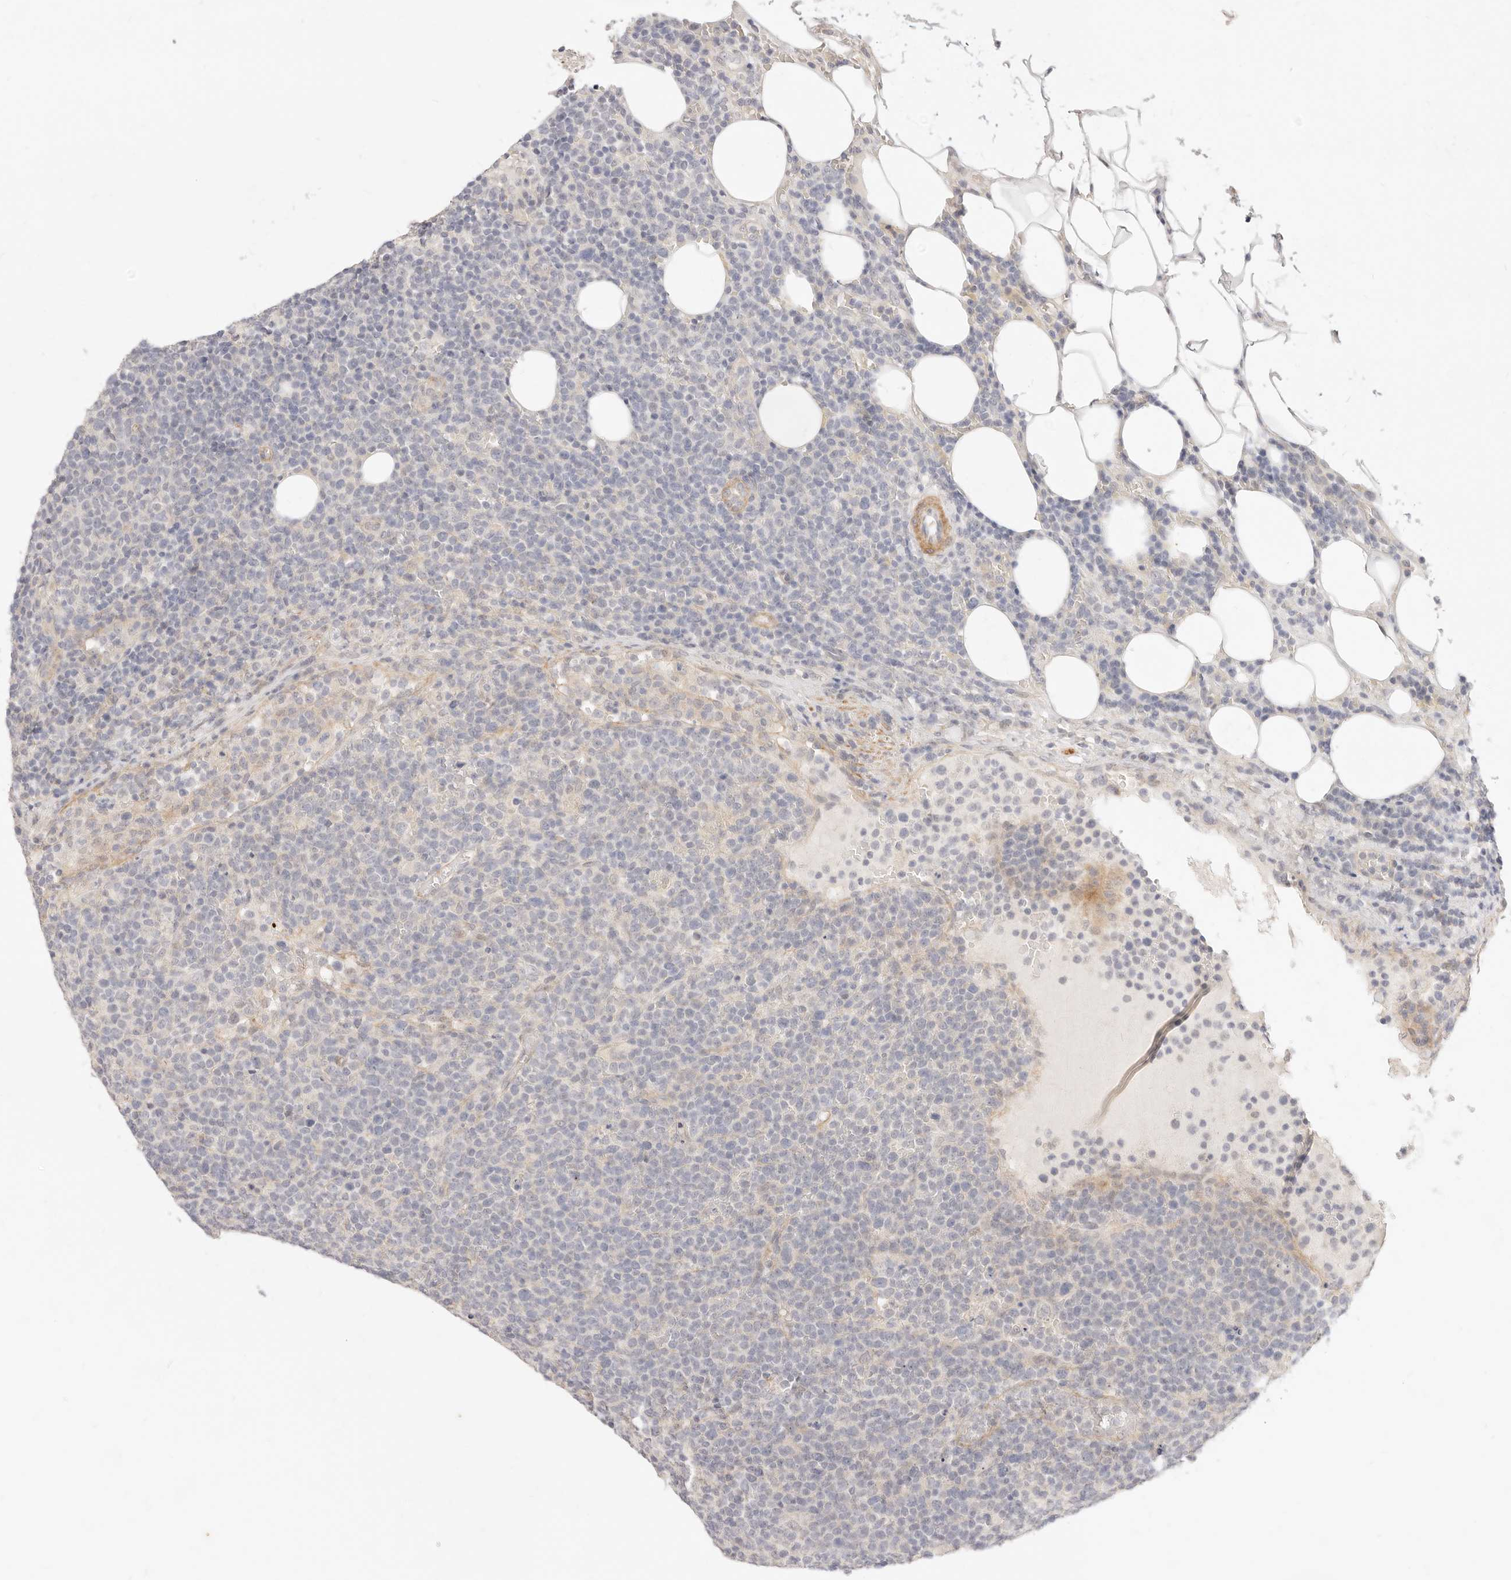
{"staining": {"intensity": "negative", "quantity": "none", "location": "none"}, "tissue": "lymphoma", "cell_type": "Tumor cells", "image_type": "cancer", "snomed": [{"axis": "morphology", "description": "Malignant lymphoma, non-Hodgkin's type, High grade"}, {"axis": "topography", "description": "Lymph node"}], "caption": "Tumor cells show no significant staining in lymphoma.", "gene": "UBXN10", "patient": {"sex": "male", "age": 61}}